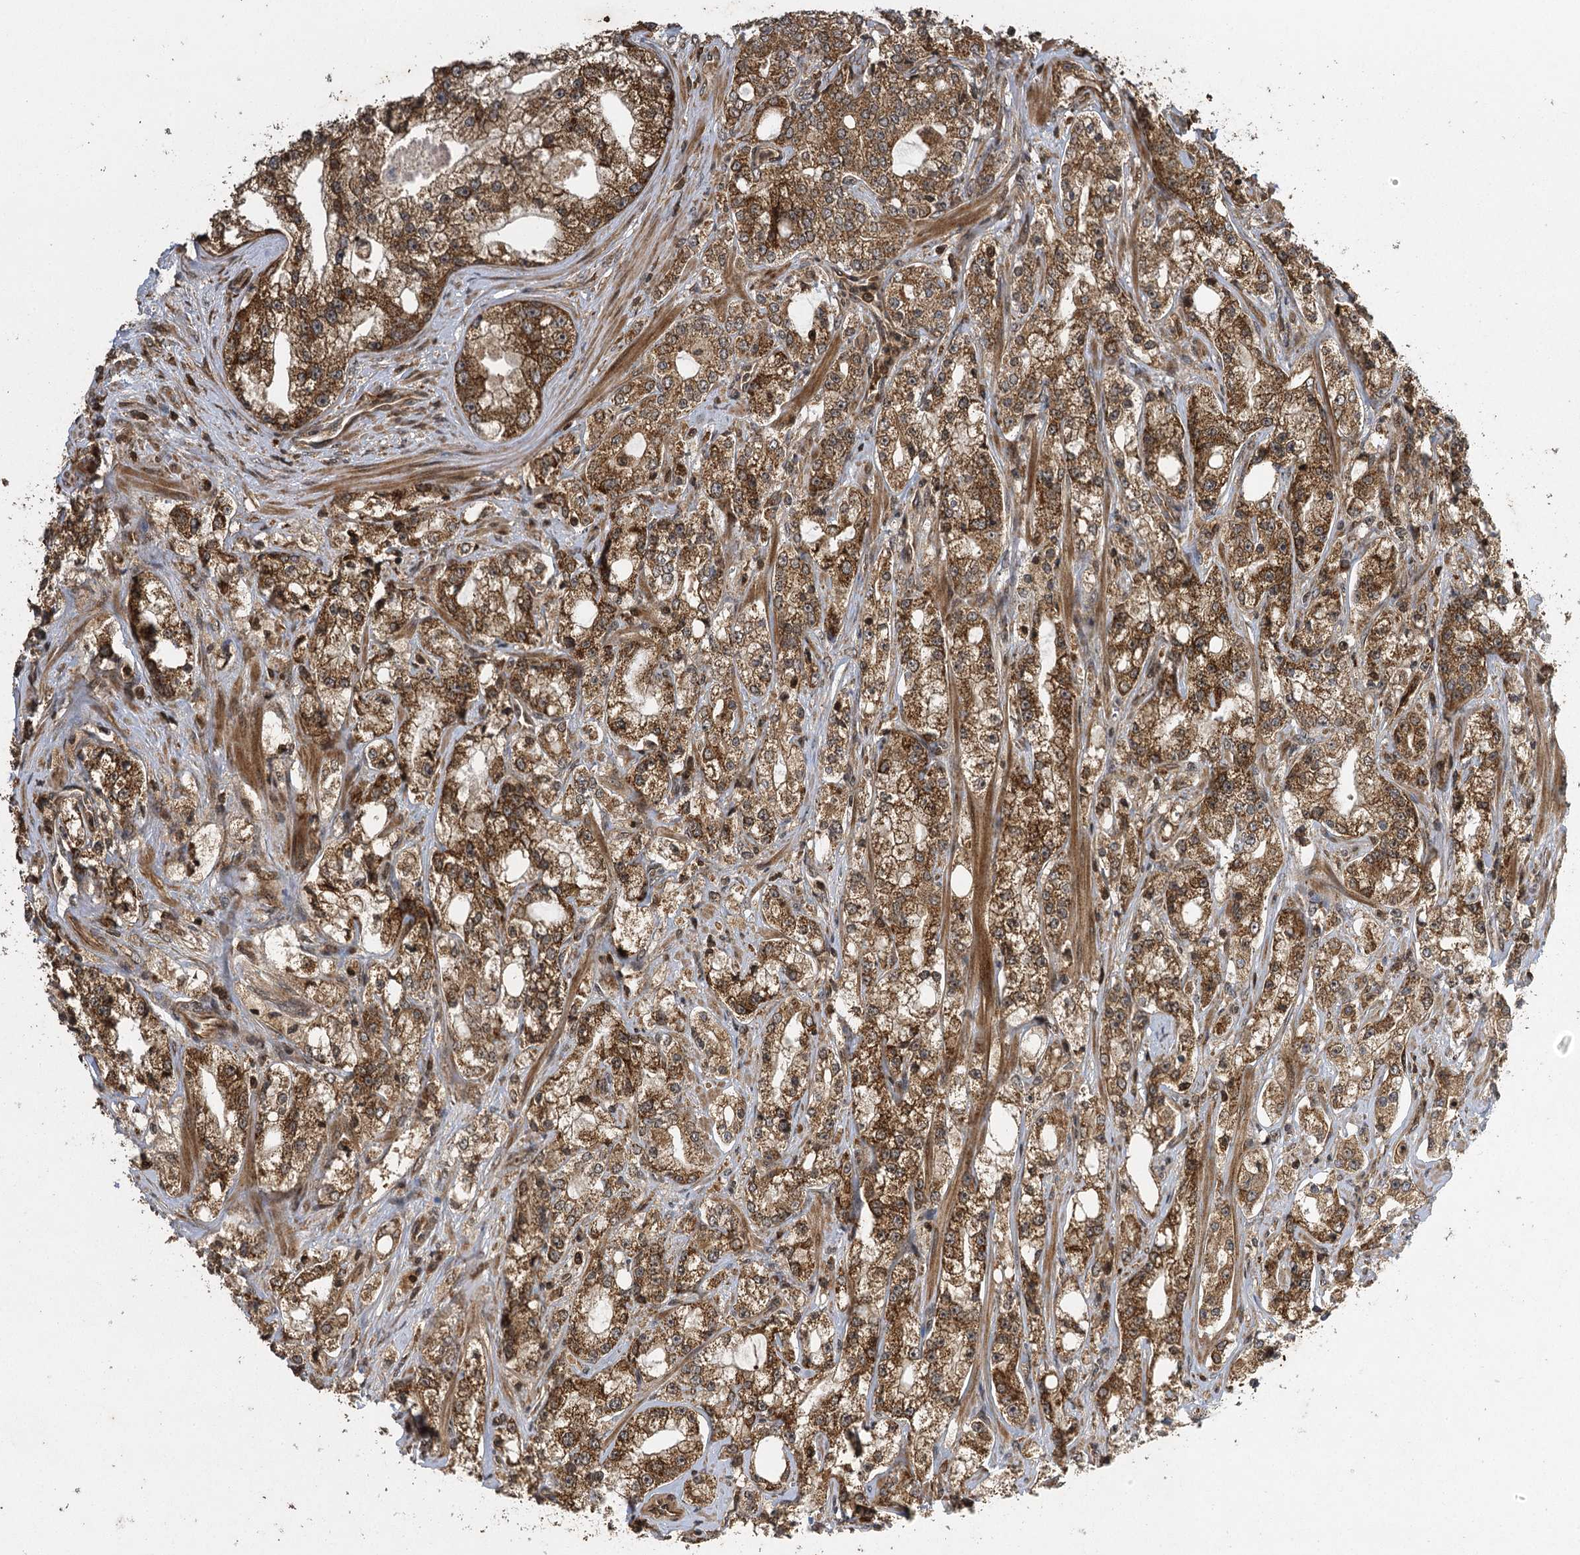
{"staining": {"intensity": "moderate", "quantity": ">75%", "location": "cytoplasmic/membranous"}, "tissue": "prostate cancer", "cell_type": "Tumor cells", "image_type": "cancer", "snomed": [{"axis": "morphology", "description": "Adenocarcinoma, High grade"}, {"axis": "topography", "description": "Prostate"}], "caption": "Protein staining of adenocarcinoma (high-grade) (prostate) tissue shows moderate cytoplasmic/membranous positivity in approximately >75% of tumor cells. (IHC, brightfield microscopy, high magnification).", "gene": "IL11RA", "patient": {"sex": "male", "age": 64}}